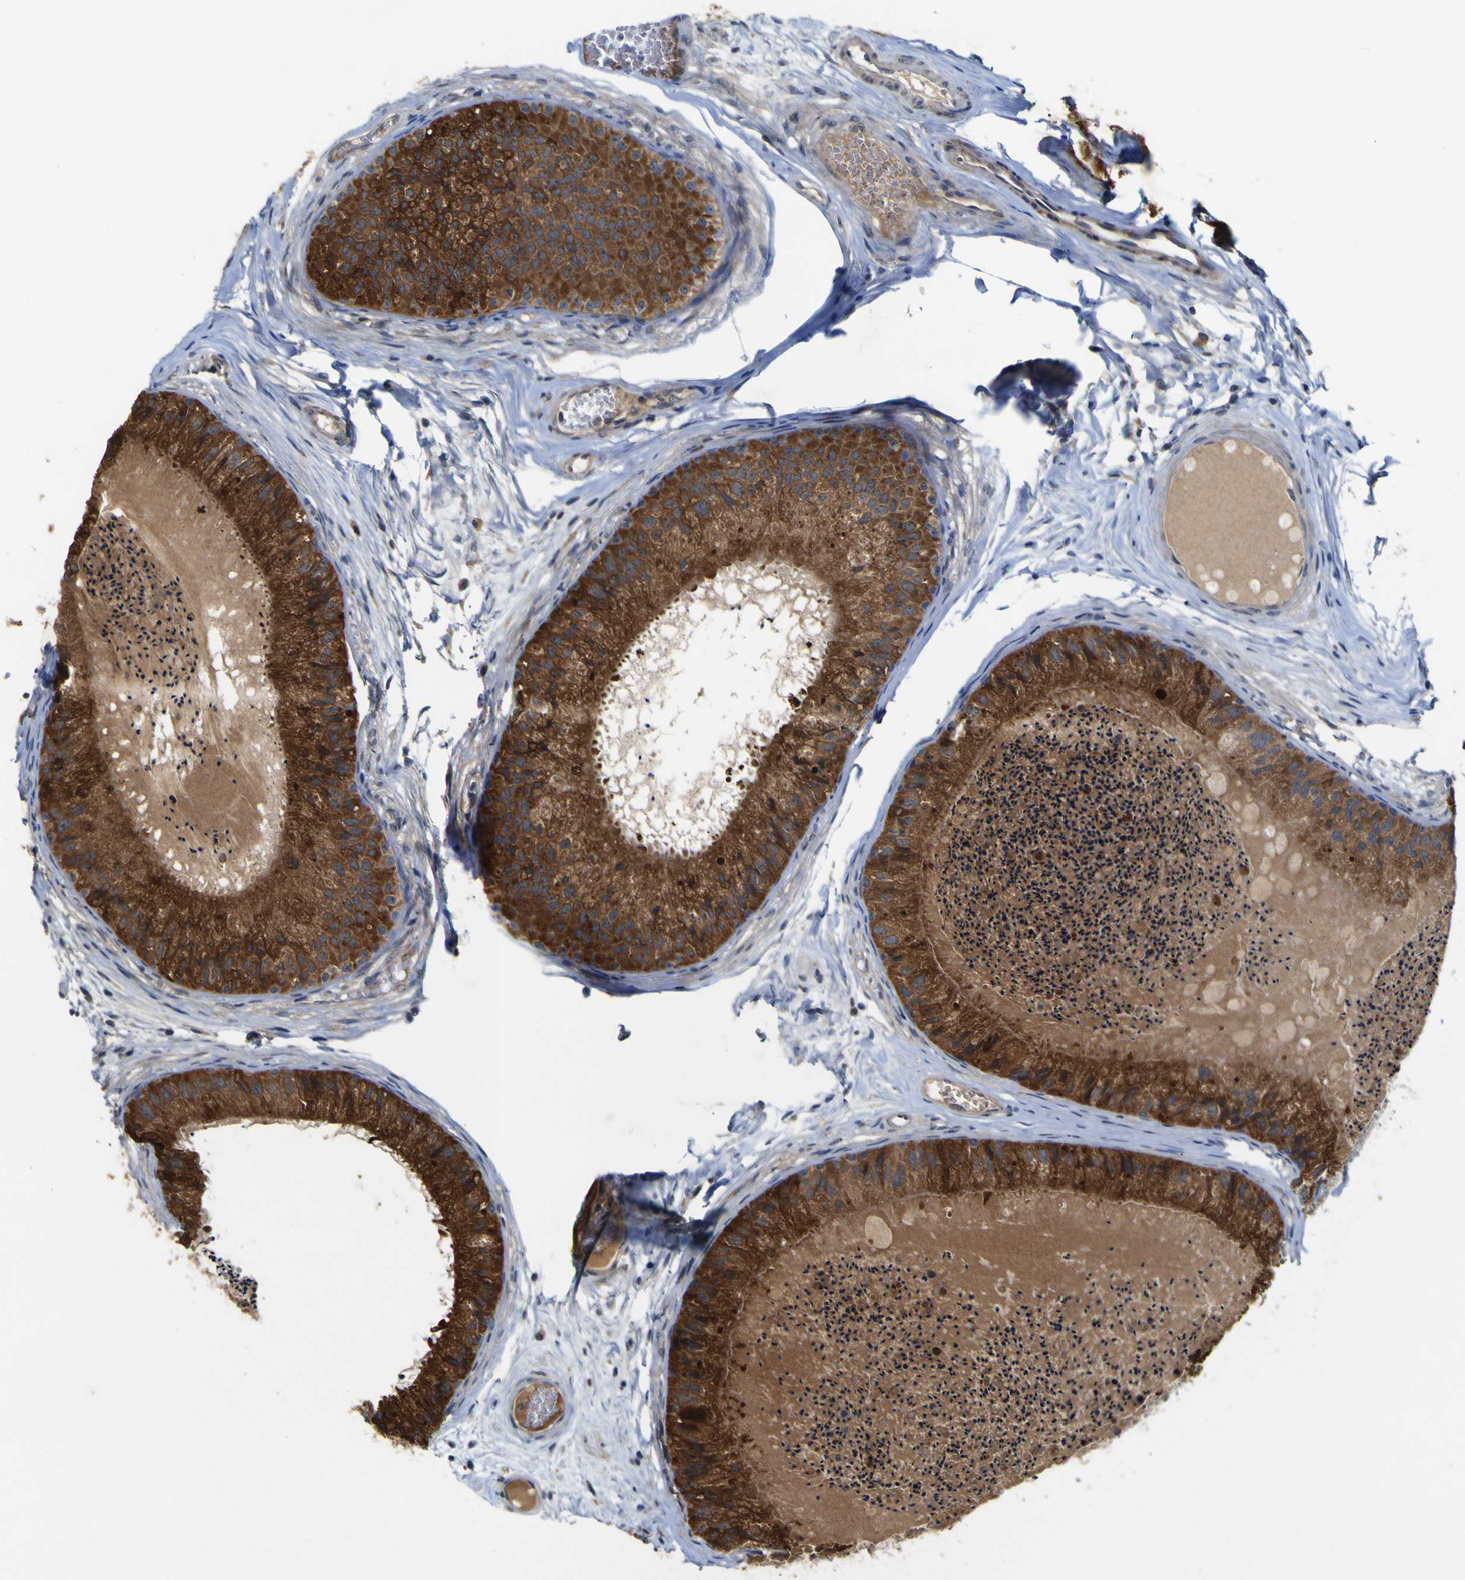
{"staining": {"intensity": "strong", "quantity": ">75%", "location": "cytoplasmic/membranous"}, "tissue": "epididymis", "cell_type": "Glandular cells", "image_type": "normal", "snomed": [{"axis": "morphology", "description": "Normal tissue, NOS"}, {"axis": "topography", "description": "Epididymis"}], "caption": "Immunohistochemical staining of benign epididymis demonstrates >75% levels of strong cytoplasmic/membranous protein positivity in about >75% of glandular cells. The protein is stained brown, and the nuclei are stained in blue (DAB IHC with brightfield microscopy, high magnification).", "gene": "IRAK2", "patient": {"sex": "male", "age": 31}}